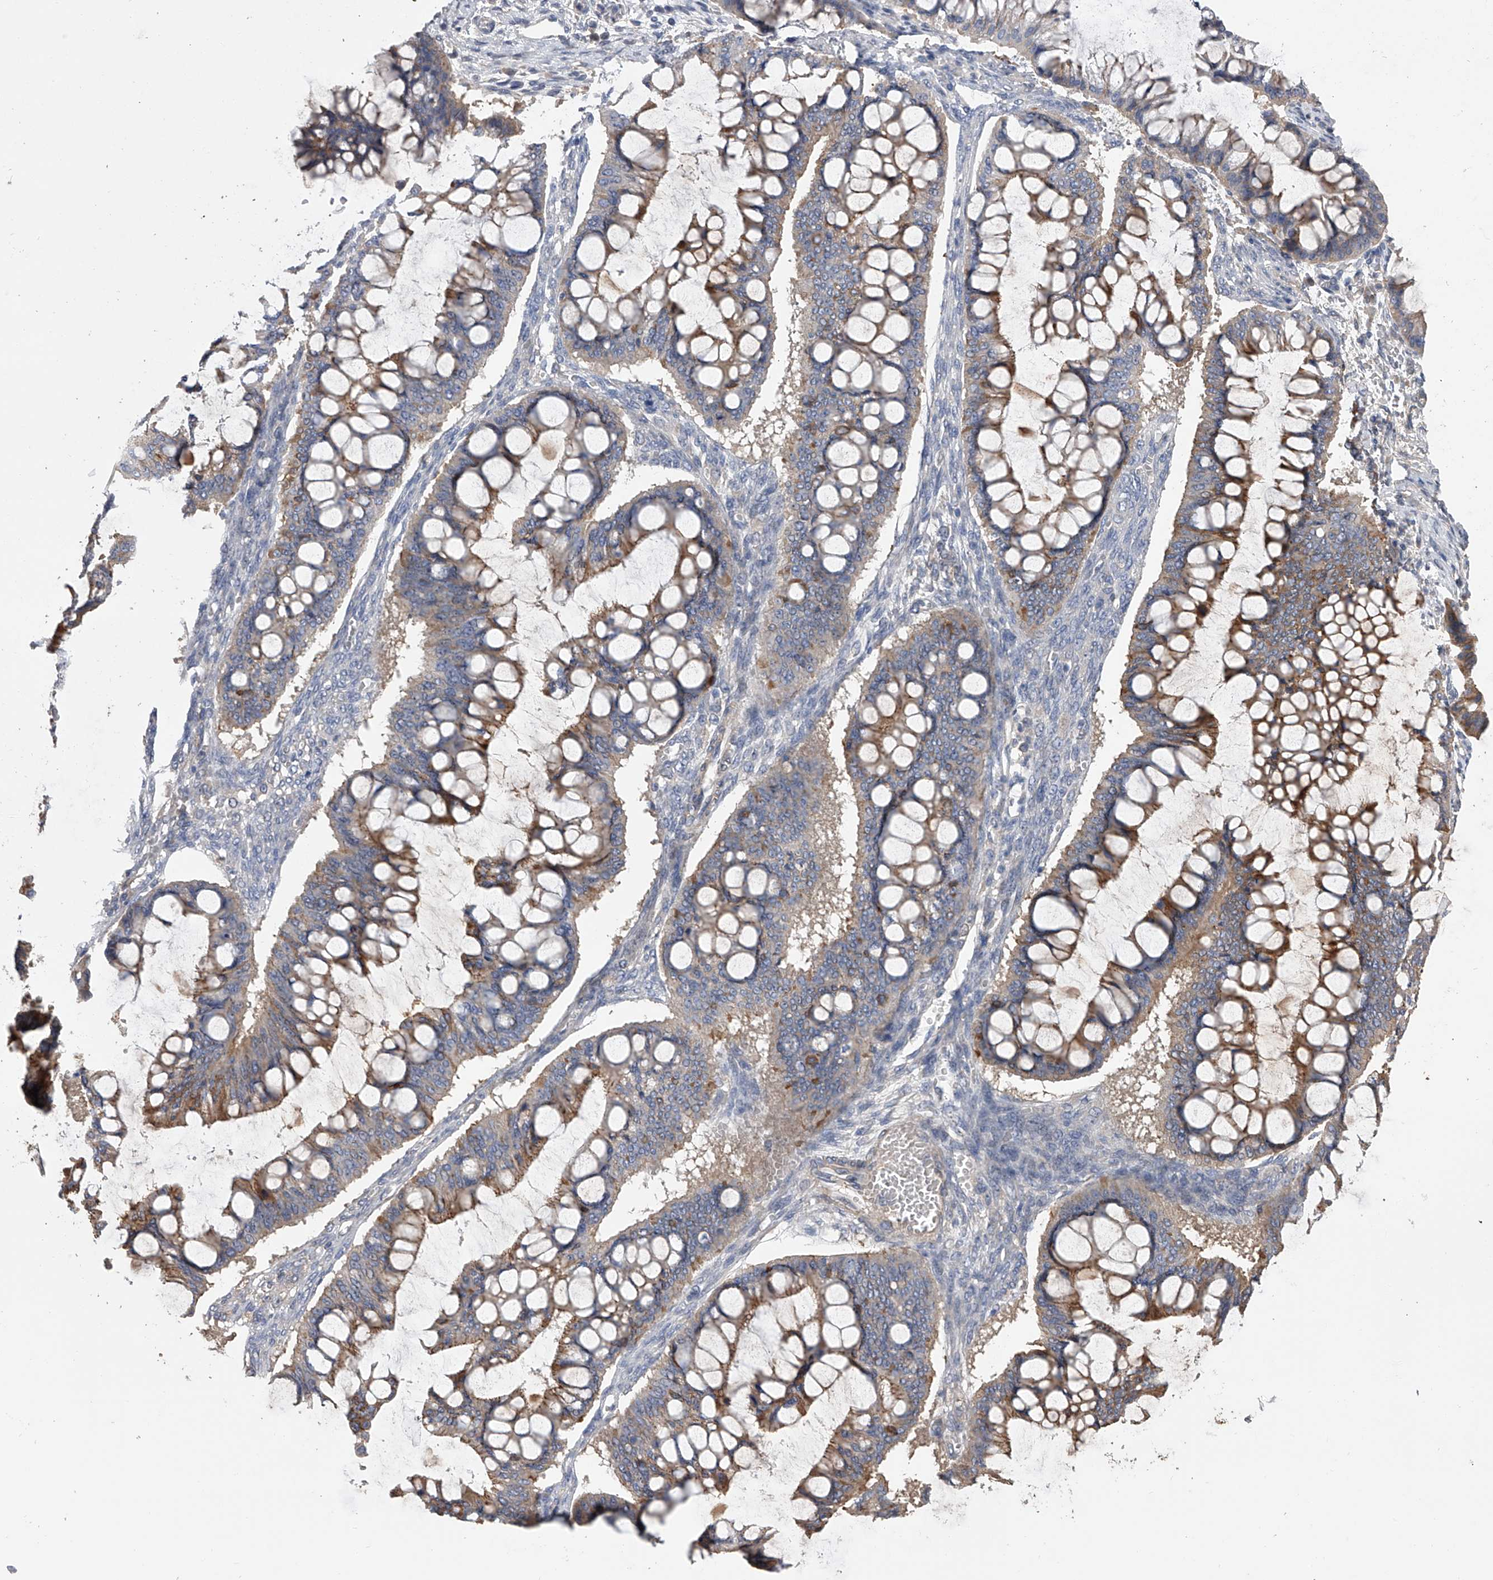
{"staining": {"intensity": "moderate", "quantity": ">75%", "location": "cytoplasmic/membranous"}, "tissue": "ovarian cancer", "cell_type": "Tumor cells", "image_type": "cancer", "snomed": [{"axis": "morphology", "description": "Cystadenocarcinoma, mucinous, NOS"}, {"axis": "topography", "description": "Ovary"}], "caption": "IHC (DAB (3,3'-diaminobenzidine)) staining of human ovarian cancer (mucinous cystadenocarcinoma) demonstrates moderate cytoplasmic/membranous protein positivity in approximately >75% of tumor cells.", "gene": "ZNF343", "patient": {"sex": "female", "age": 73}}